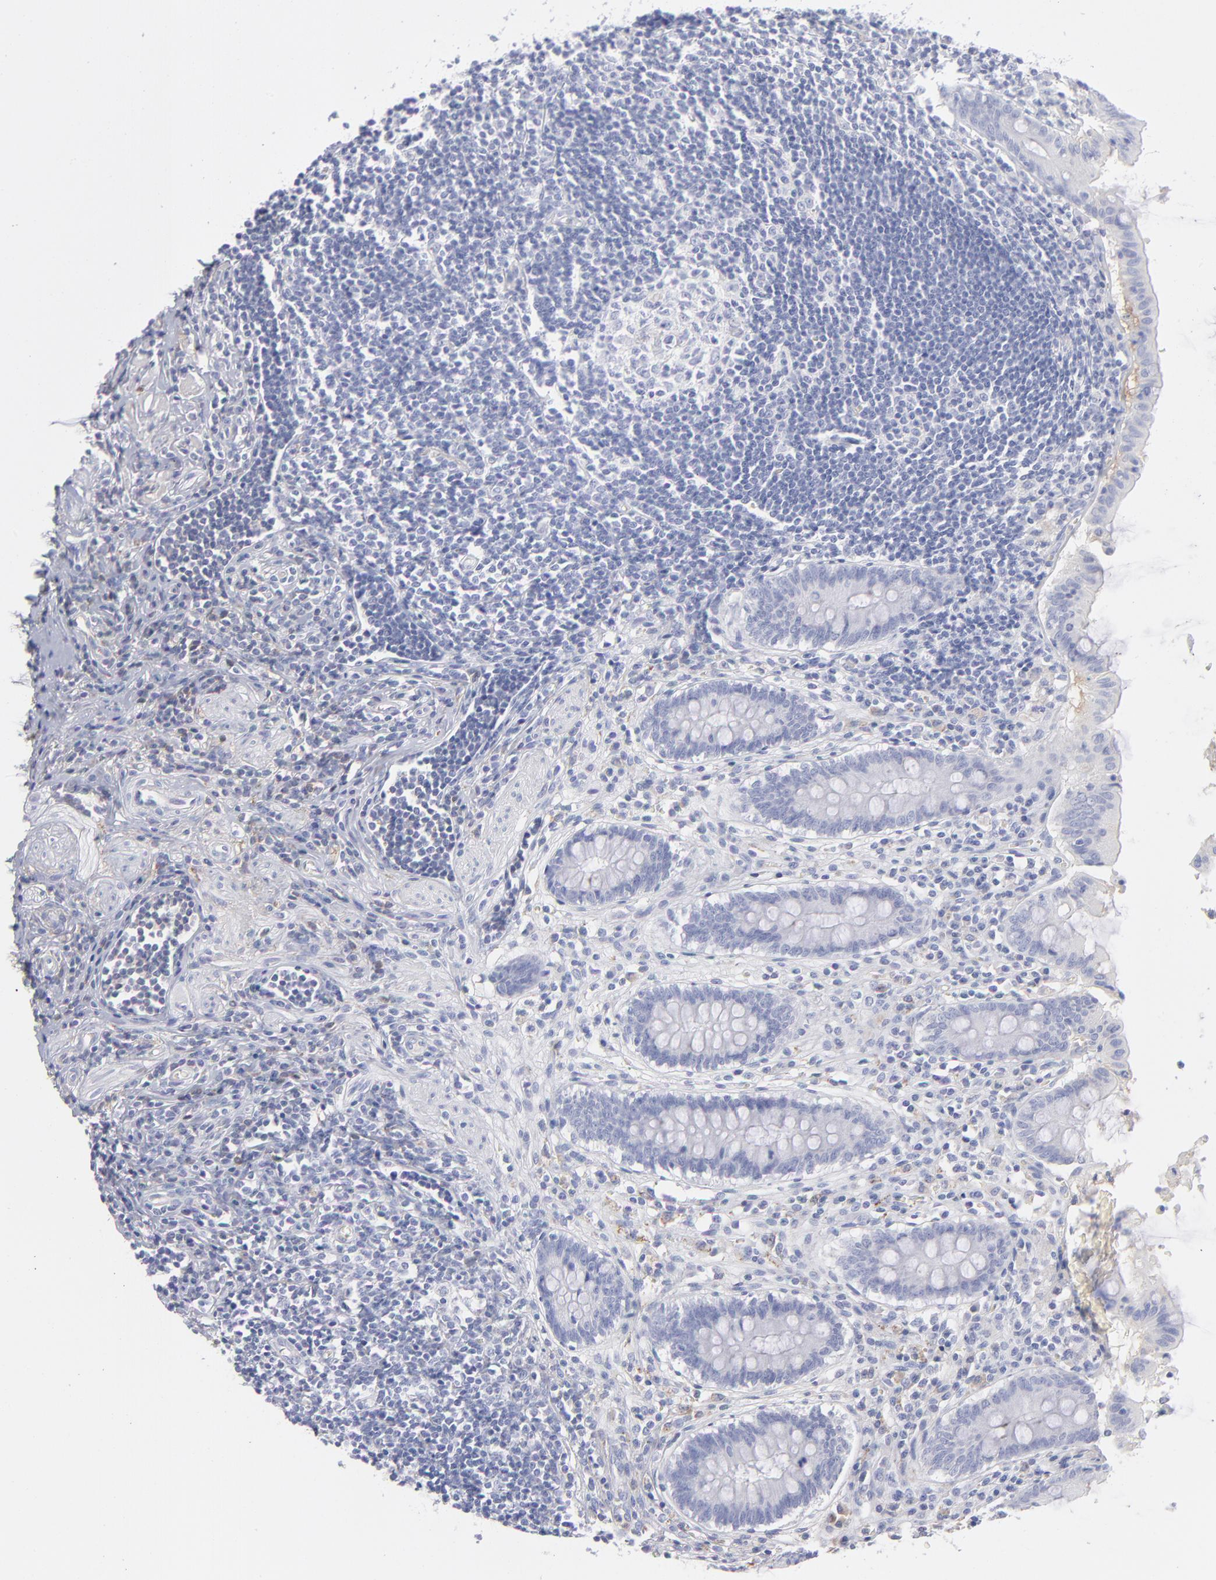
{"staining": {"intensity": "negative", "quantity": "none", "location": "none"}, "tissue": "appendix", "cell_type": "Glandular cells", "image_type": "normal", "snomed": [{"axis": "morphology", "description": "Normal tissue, NOS"}, {"axis": "topography", "description": "Appendix"}], "caption": "Immunohistochemical staining of normal appendix displays no significant staining in glandular cells.", "gene": "HP", "patient": {"sex": "female", "age": 50}}